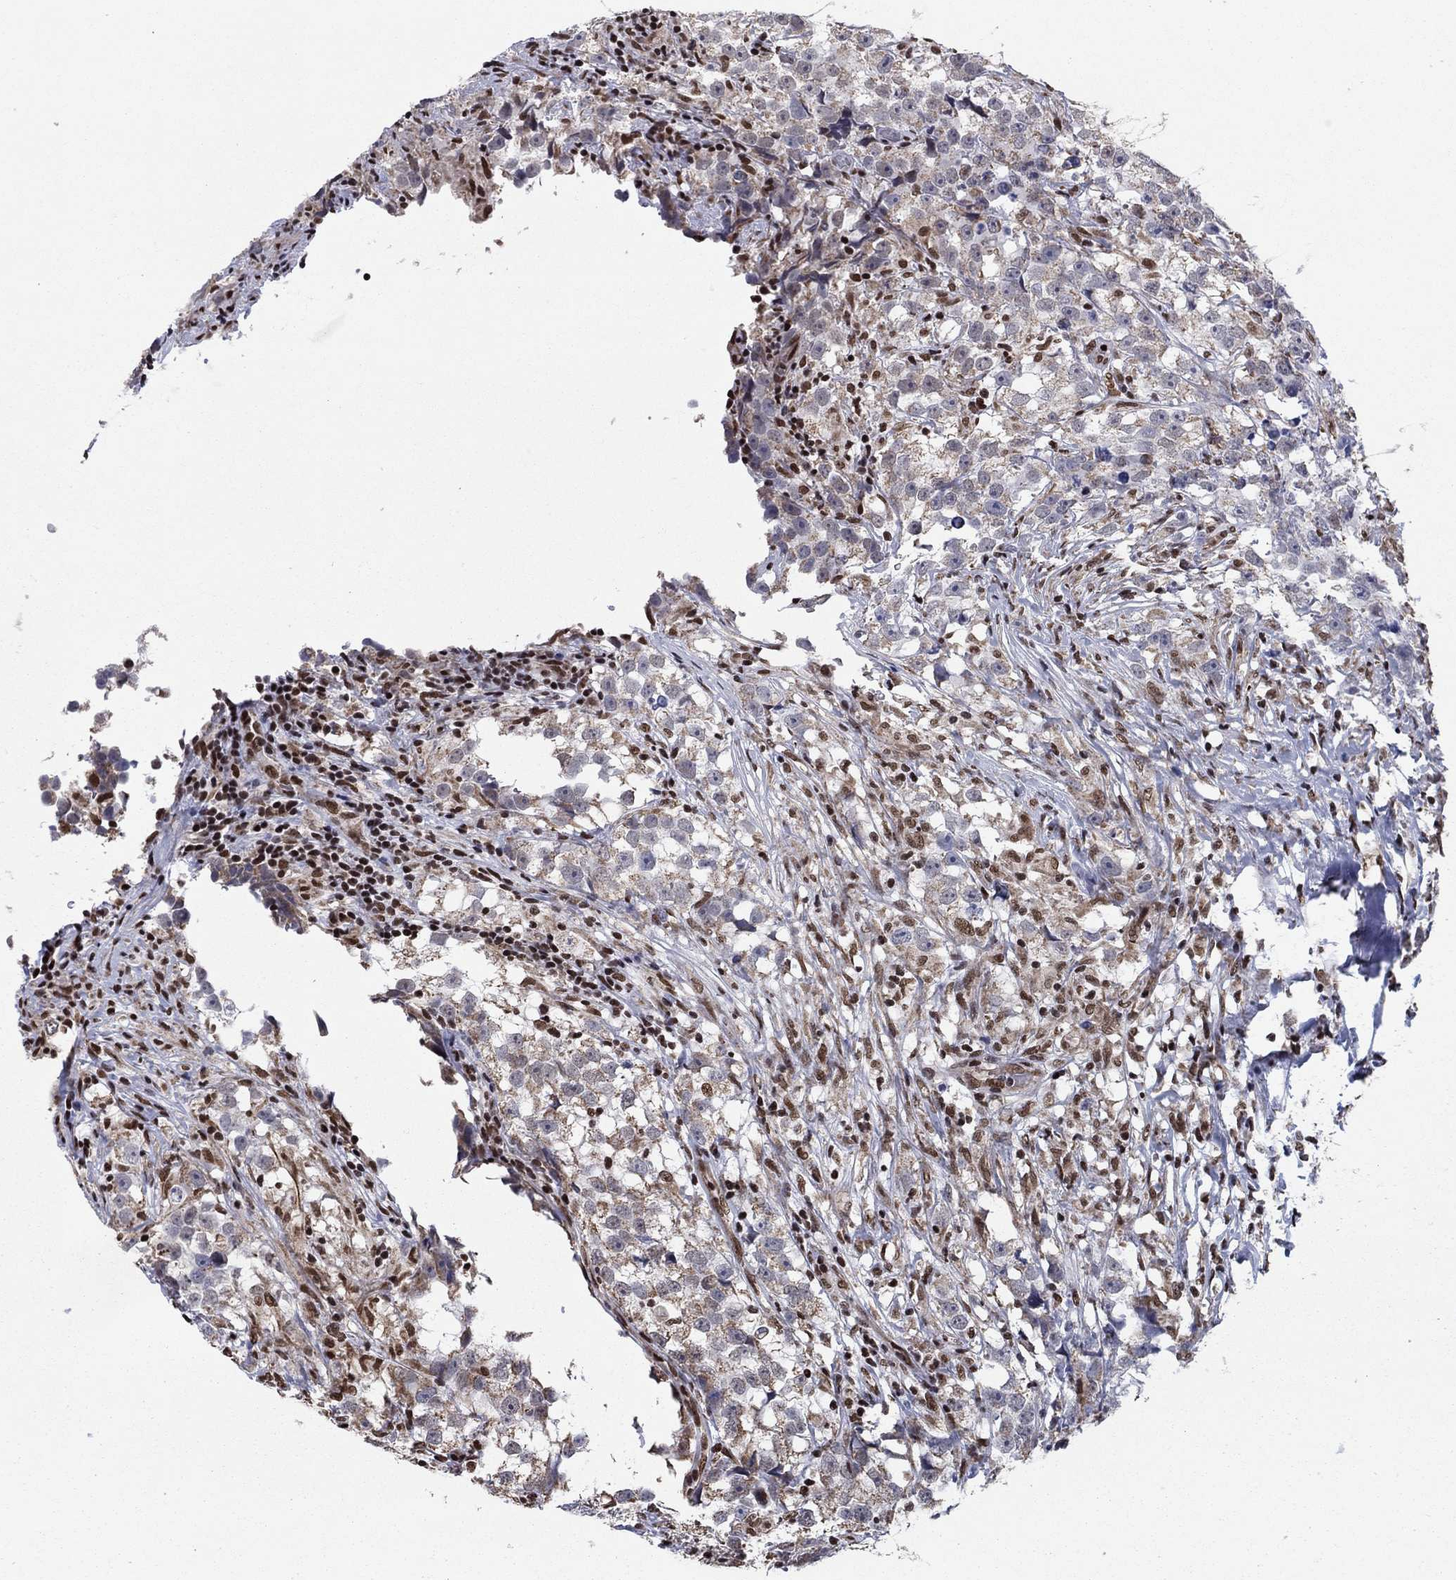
{"staining": {"intensity": "weak", "quantity": "25%-75%", "location": "cytoplasmic/membranous,nuclear"}, "tissue": "testis cancer", "cell_type": "Tumor cells", "image_type": "cancer", "snomed": [{"axis": "morphology", "description": "Seminoma, NOS"}, {"axis": "topography", "description": "Testis"}], "caption": "Protein staining by immunohistochemistry (IHC) displays weak cytoplasmic/membranous and nuclear positivity in about 25%-75% of tumor cells in testis cancer.", "gene": "N4BP2", "patient": {"sex": "male", "age": 46}}